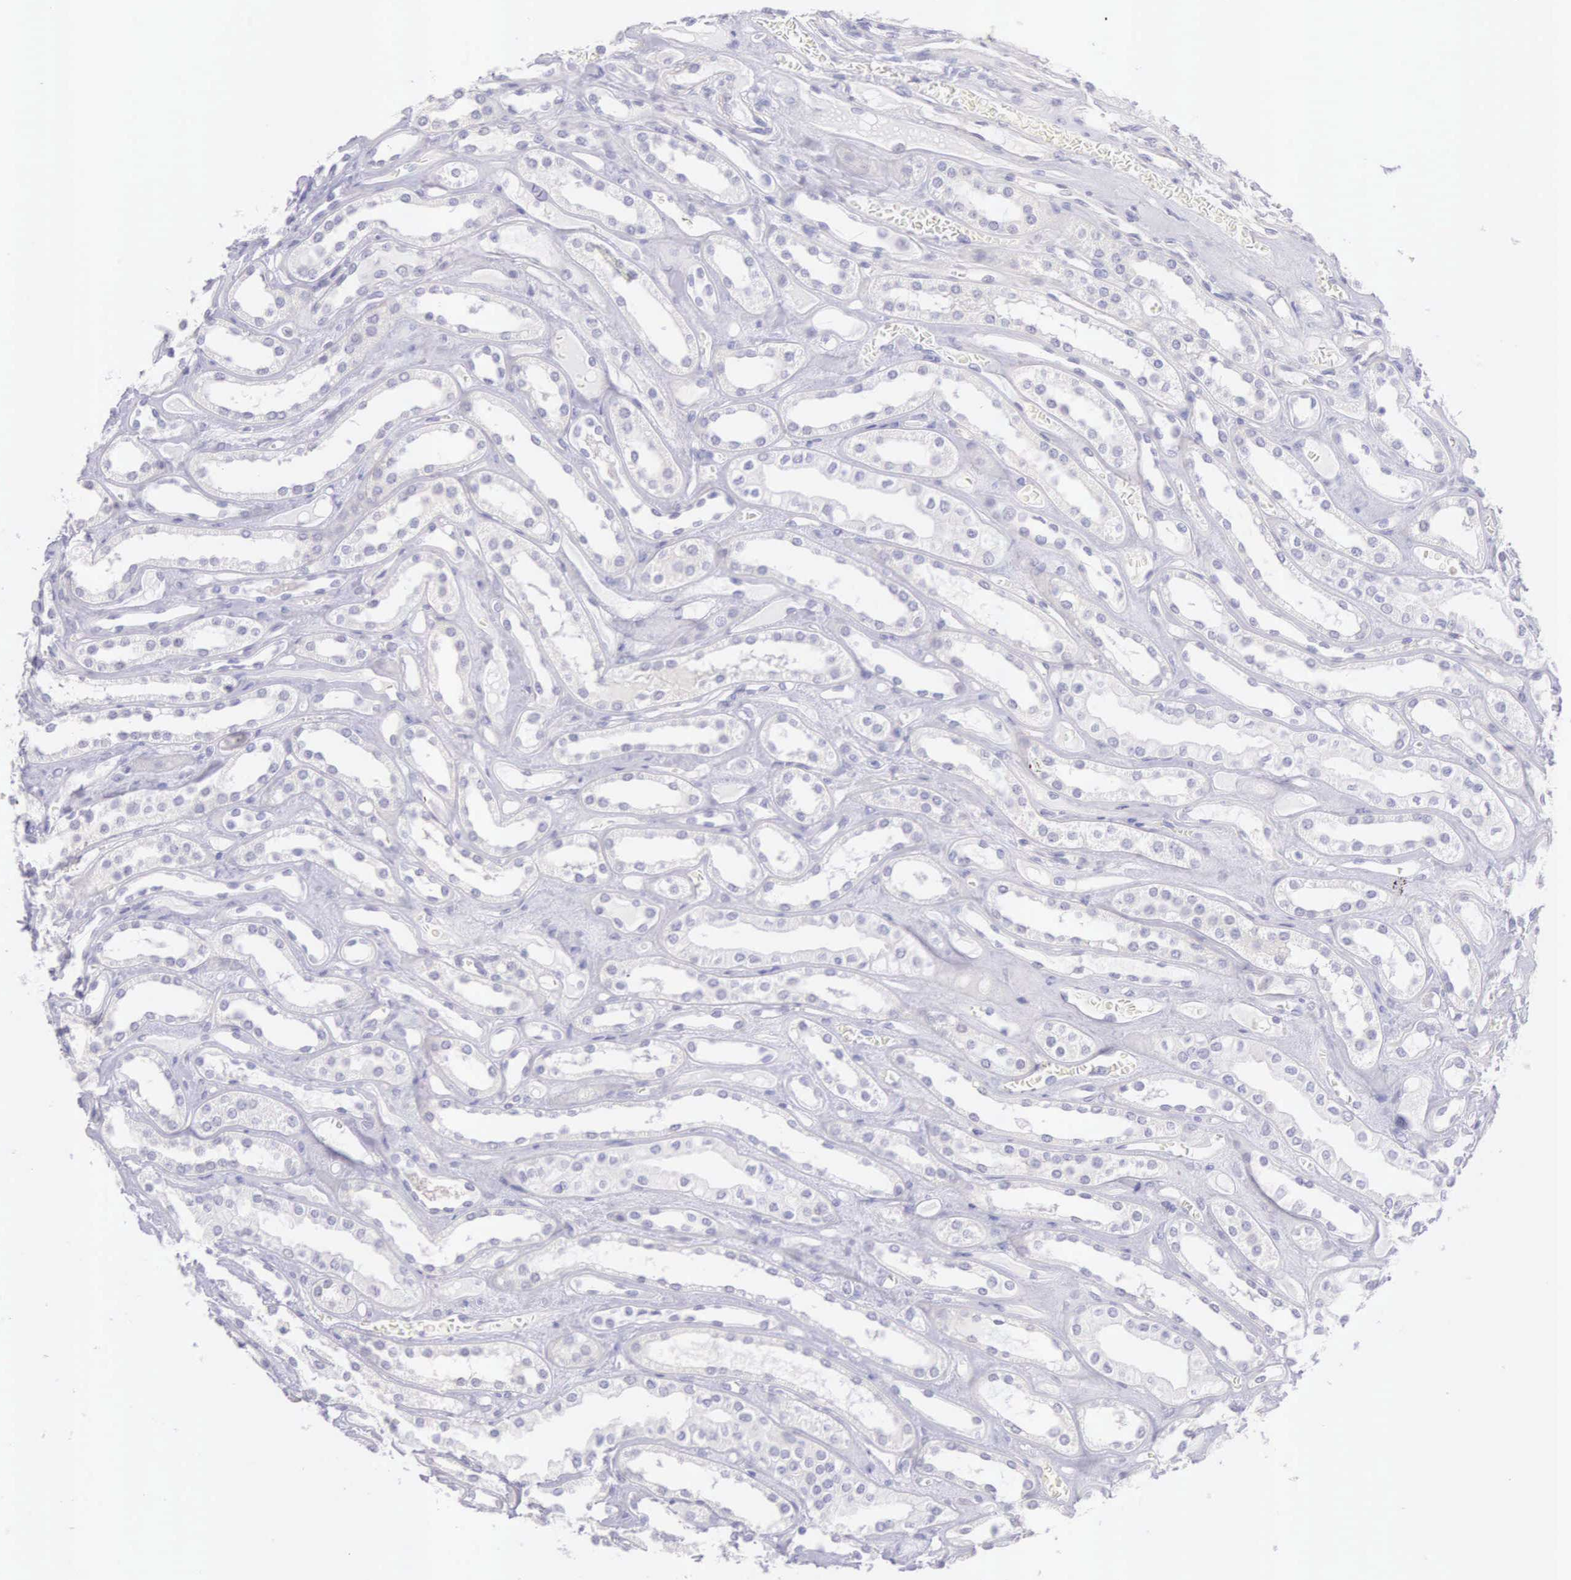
{"staining": {"intensity": "negative", "quantity": "none", "location": "none"}, "tissue": "kidney", "cell_type": "Cells in glomeruli", "image_type": "normal", "snomed": [{"axis": "morphology", "description": "Normal tissue, NOS"}, {"axis": "topography", "description": "Kidney"}], "caption": "Immunohistochemistry micrograph of unremarkable kidney: kidney stained with DAB (3,3'-diaminobenzidine) reveals no significant protein expression in cells in glomeruli.", "gene": "ARFGAP3", "patient": {"sex": "female", "age": 52}}